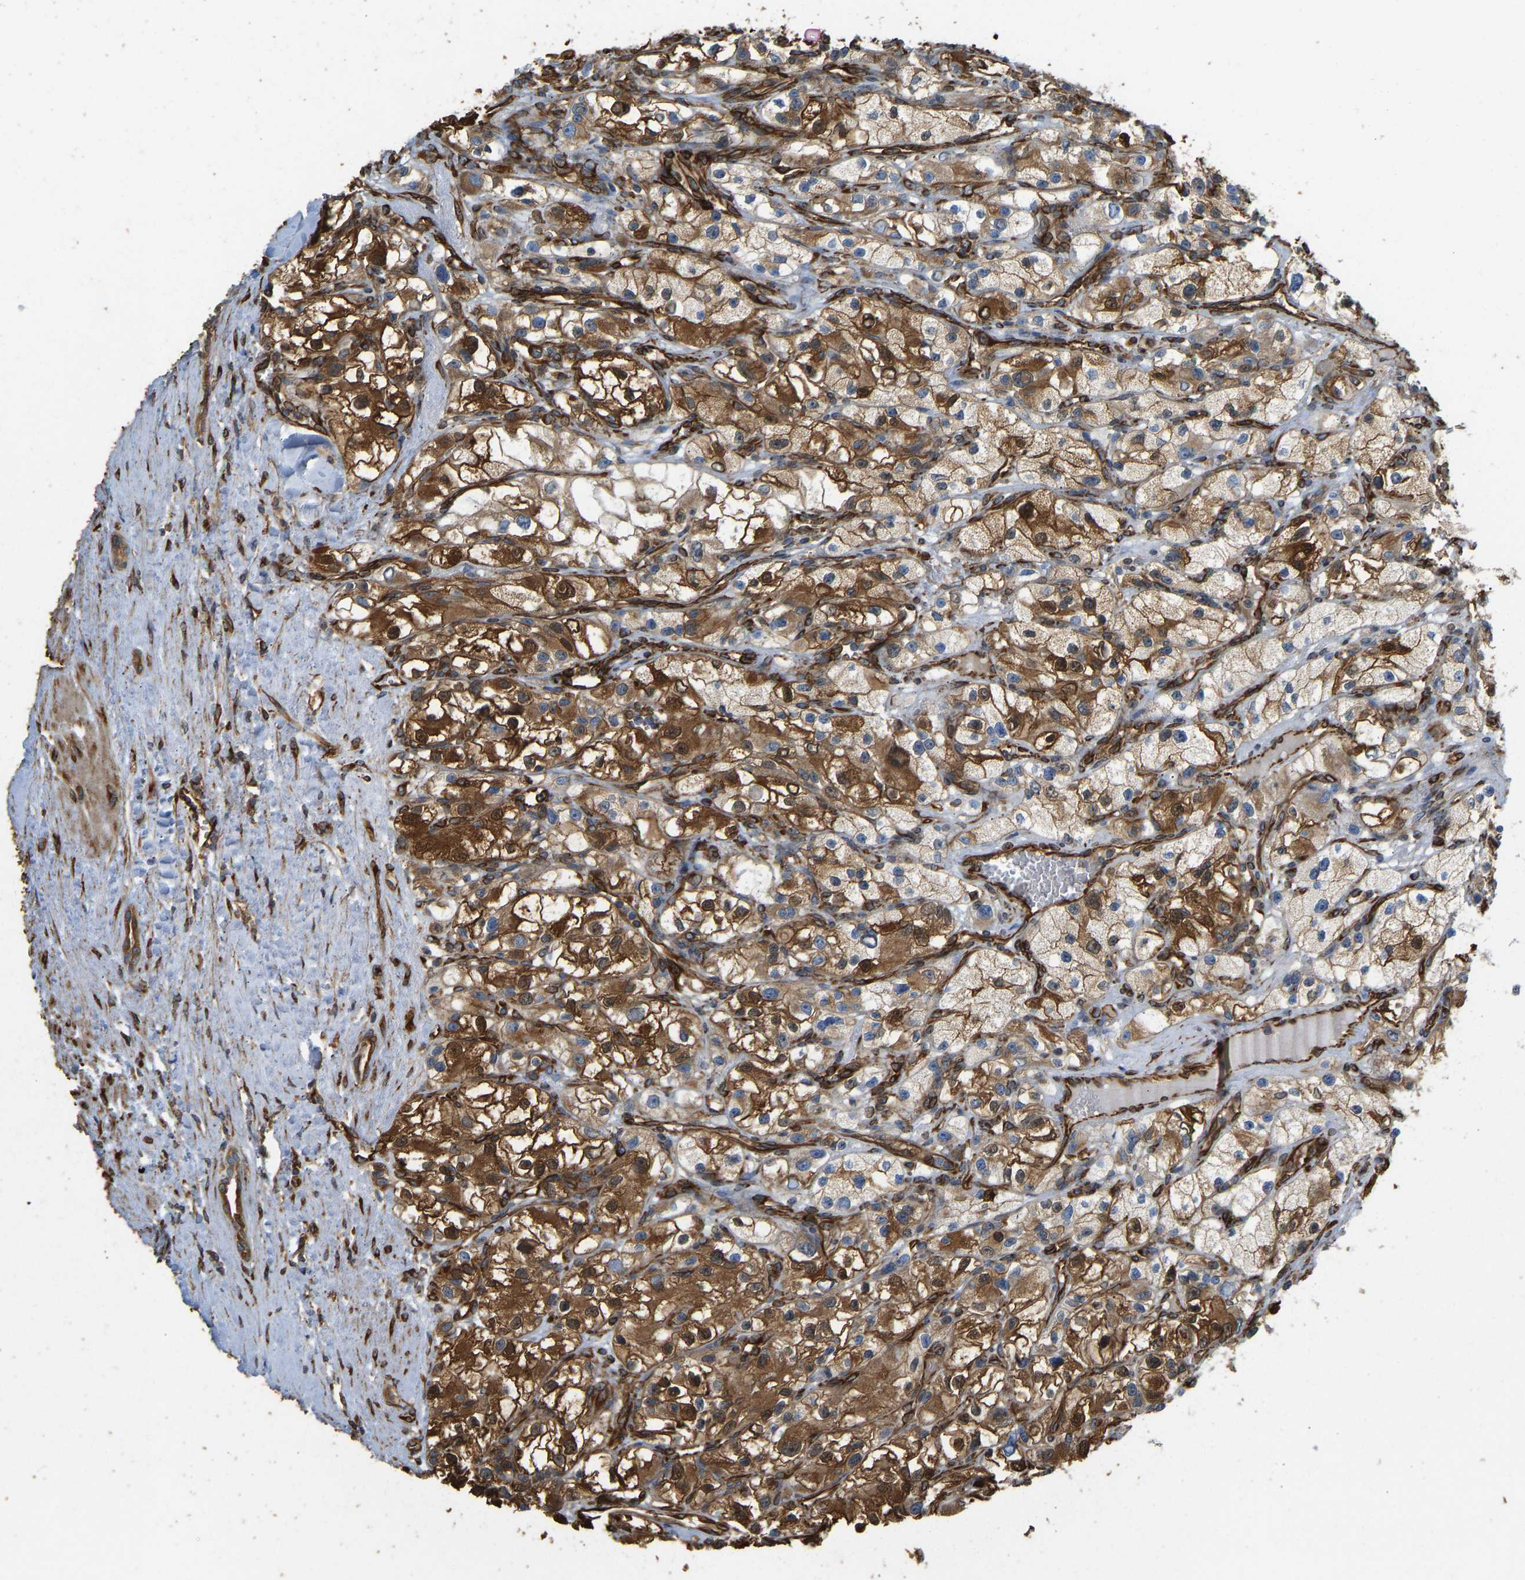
{"staining": {"intensity": "moderate", "quantity": ">75%", "location": "cytoplasmic/membranous,nuclear"}, "tissue": "renal cancer", "cell_type": "Tumor cells", "image_type": "cancer", "snomed": [{"axis": "morphology", "description": "Adenocarcinoma, NOS"}, {"axis": "topography", "description": "Kidney"}], "caption": "A high-resolution image shows immunohistochemistry staining of adenocarcinoma (renal), which demonstrates moderate cytoplasmic/membranous and nuclear staining in about >75% of tumor cells.", "gene": "BEX3", "patient": {"sex": "female", "age": 57}}